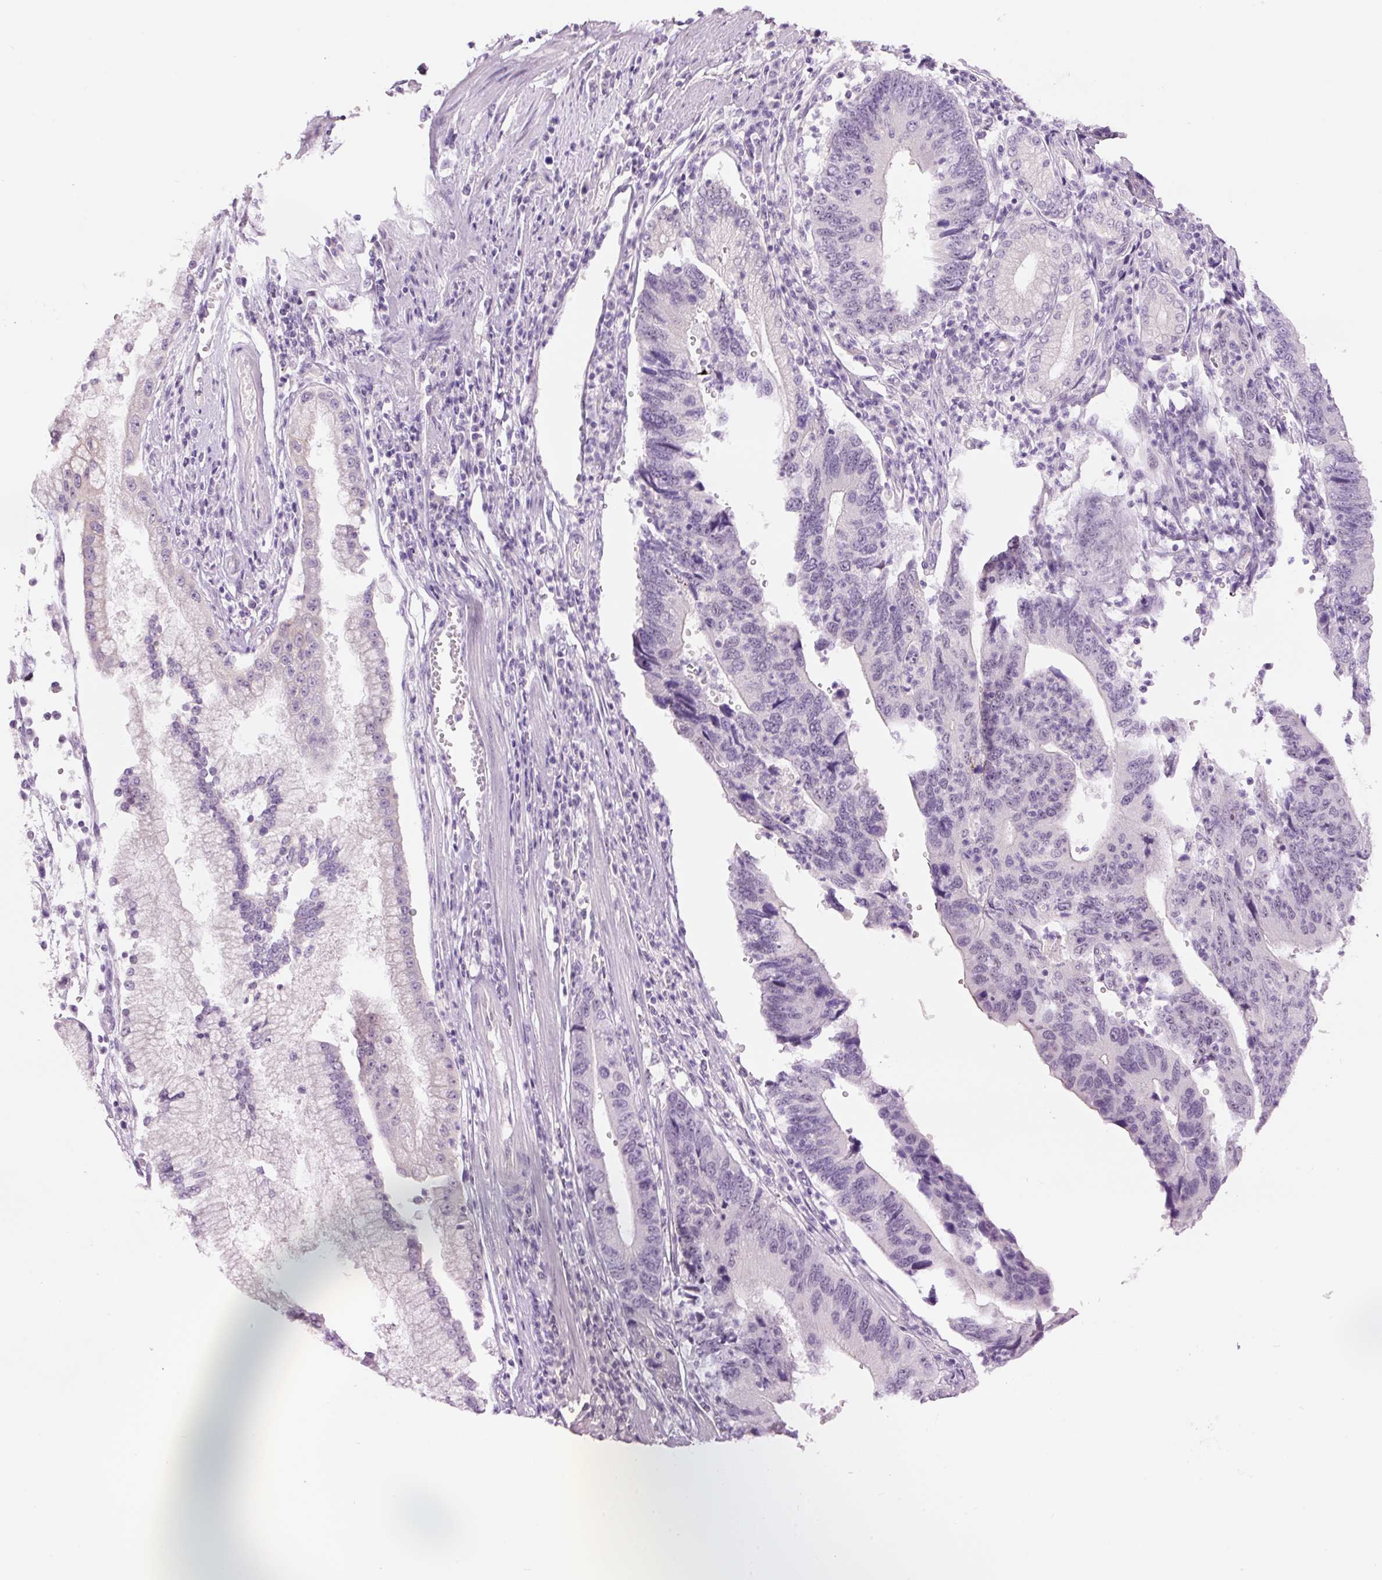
{"staining": {"intensity": "negative", "quantity": "none", "location": "none"}, "tissue": "stomach cancer", "cell_type": "Tumor cells", "image_type": "cancer", "snomed": [{"axis": "morphology", "description": "Adenocarcinoma, NOS"}, {"axis": "topography", "description": "Stomach"}], "caption": "Tumor cells are negative for brown protein staining in stomach cancer.", "gene": "GCG", "patient": {"sex": "male", "age": 59}}